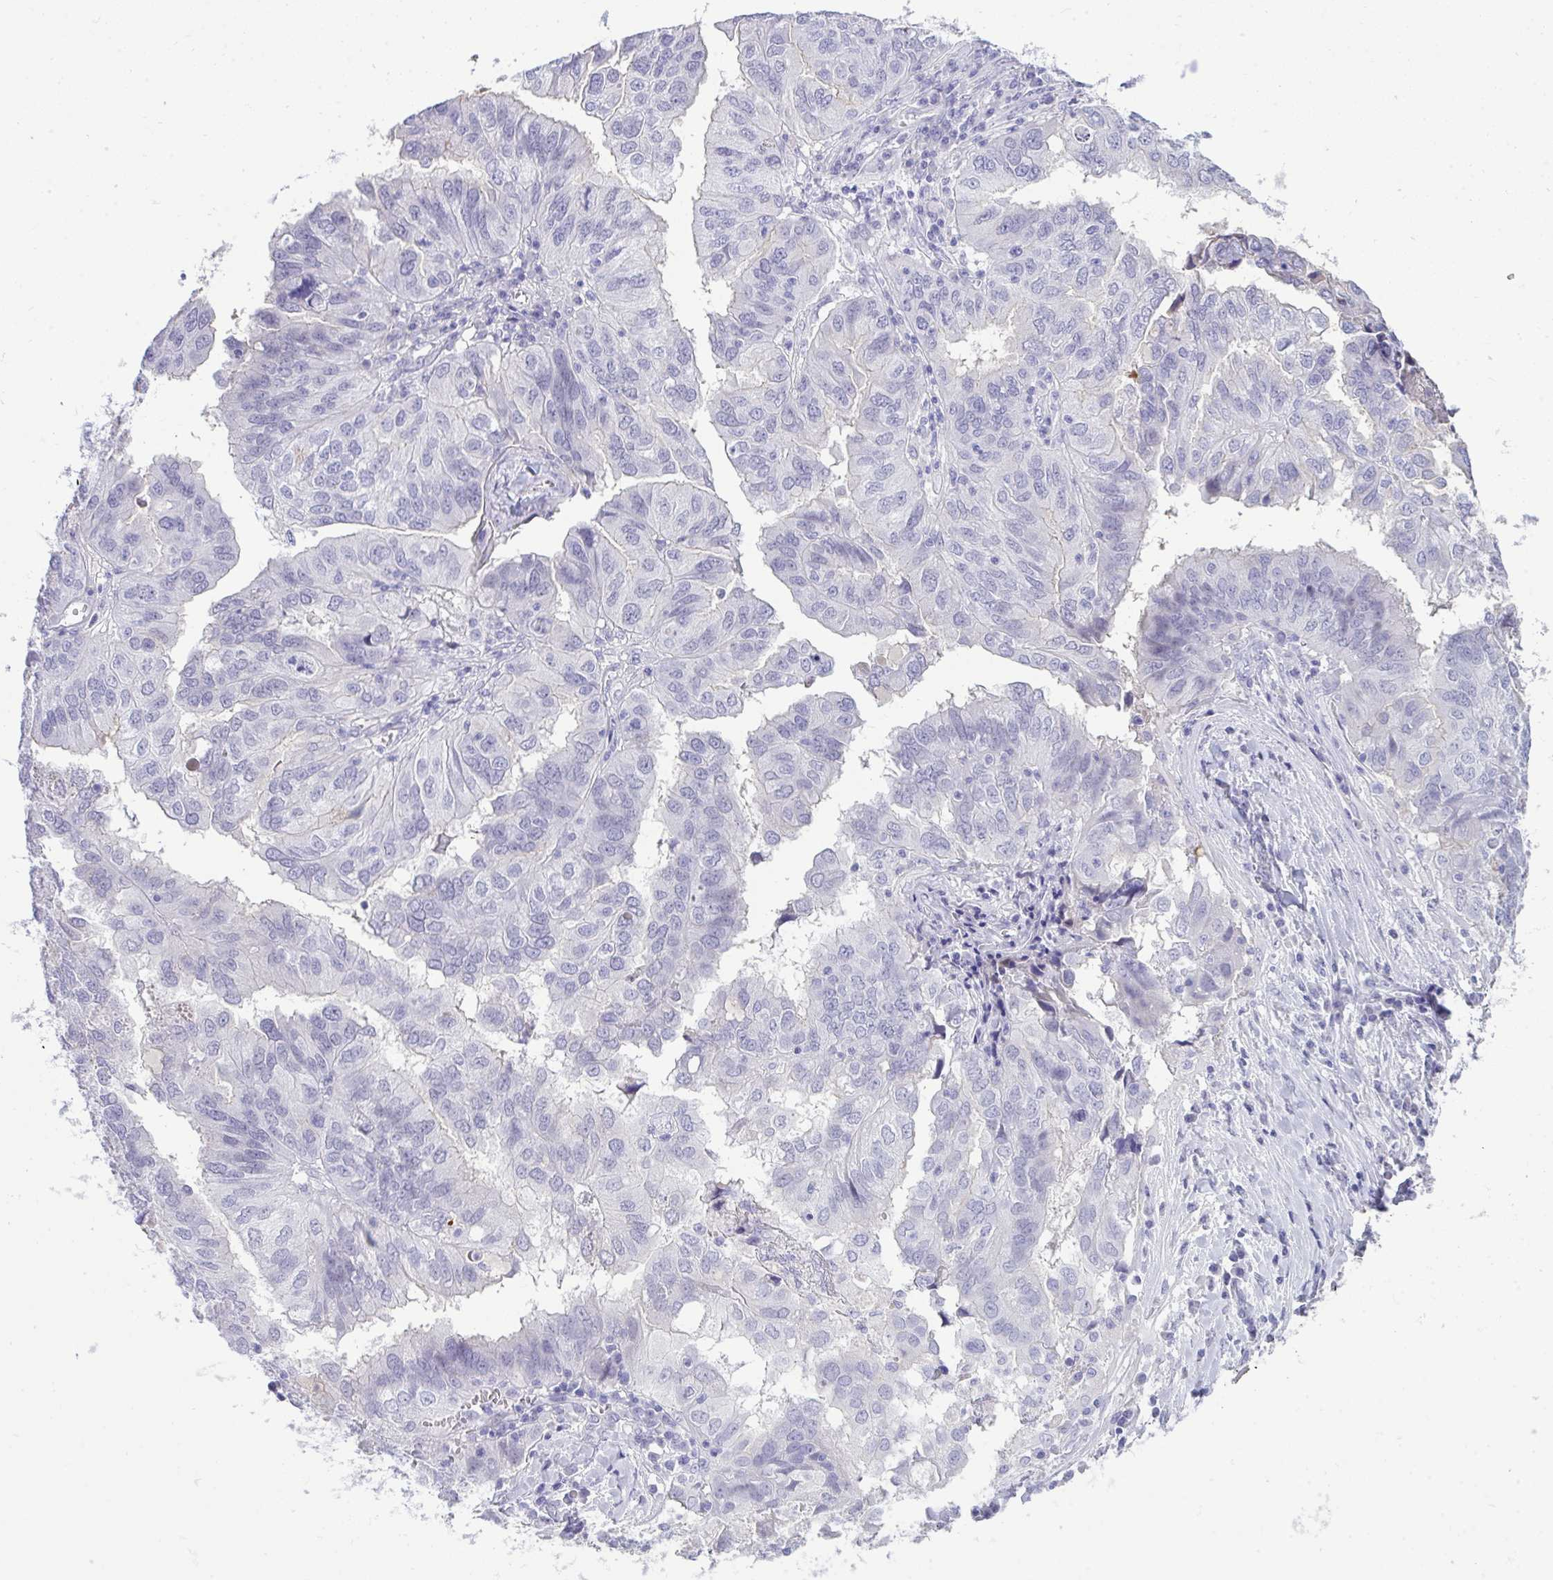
{"staining": {"intensity": "negative", "quantity": "none", "location": "none"}, "tissue": "ovarian cancer", "cell_type": "Tumor cells", "image_type": "cancer", "snomed": [{"axis": "morphology", "description": "Cystadenocarcinoma, serous, NOS"}, {"axis": "topography", "description": "Ovary"}], "caption": "There is no significant positivity in tumor cells of serous cystadenocarcinoma (ovarian). Nuclei are stained in blue.", "gene": "PIGZ", "patient": {"sex": "female", "age": 79}}